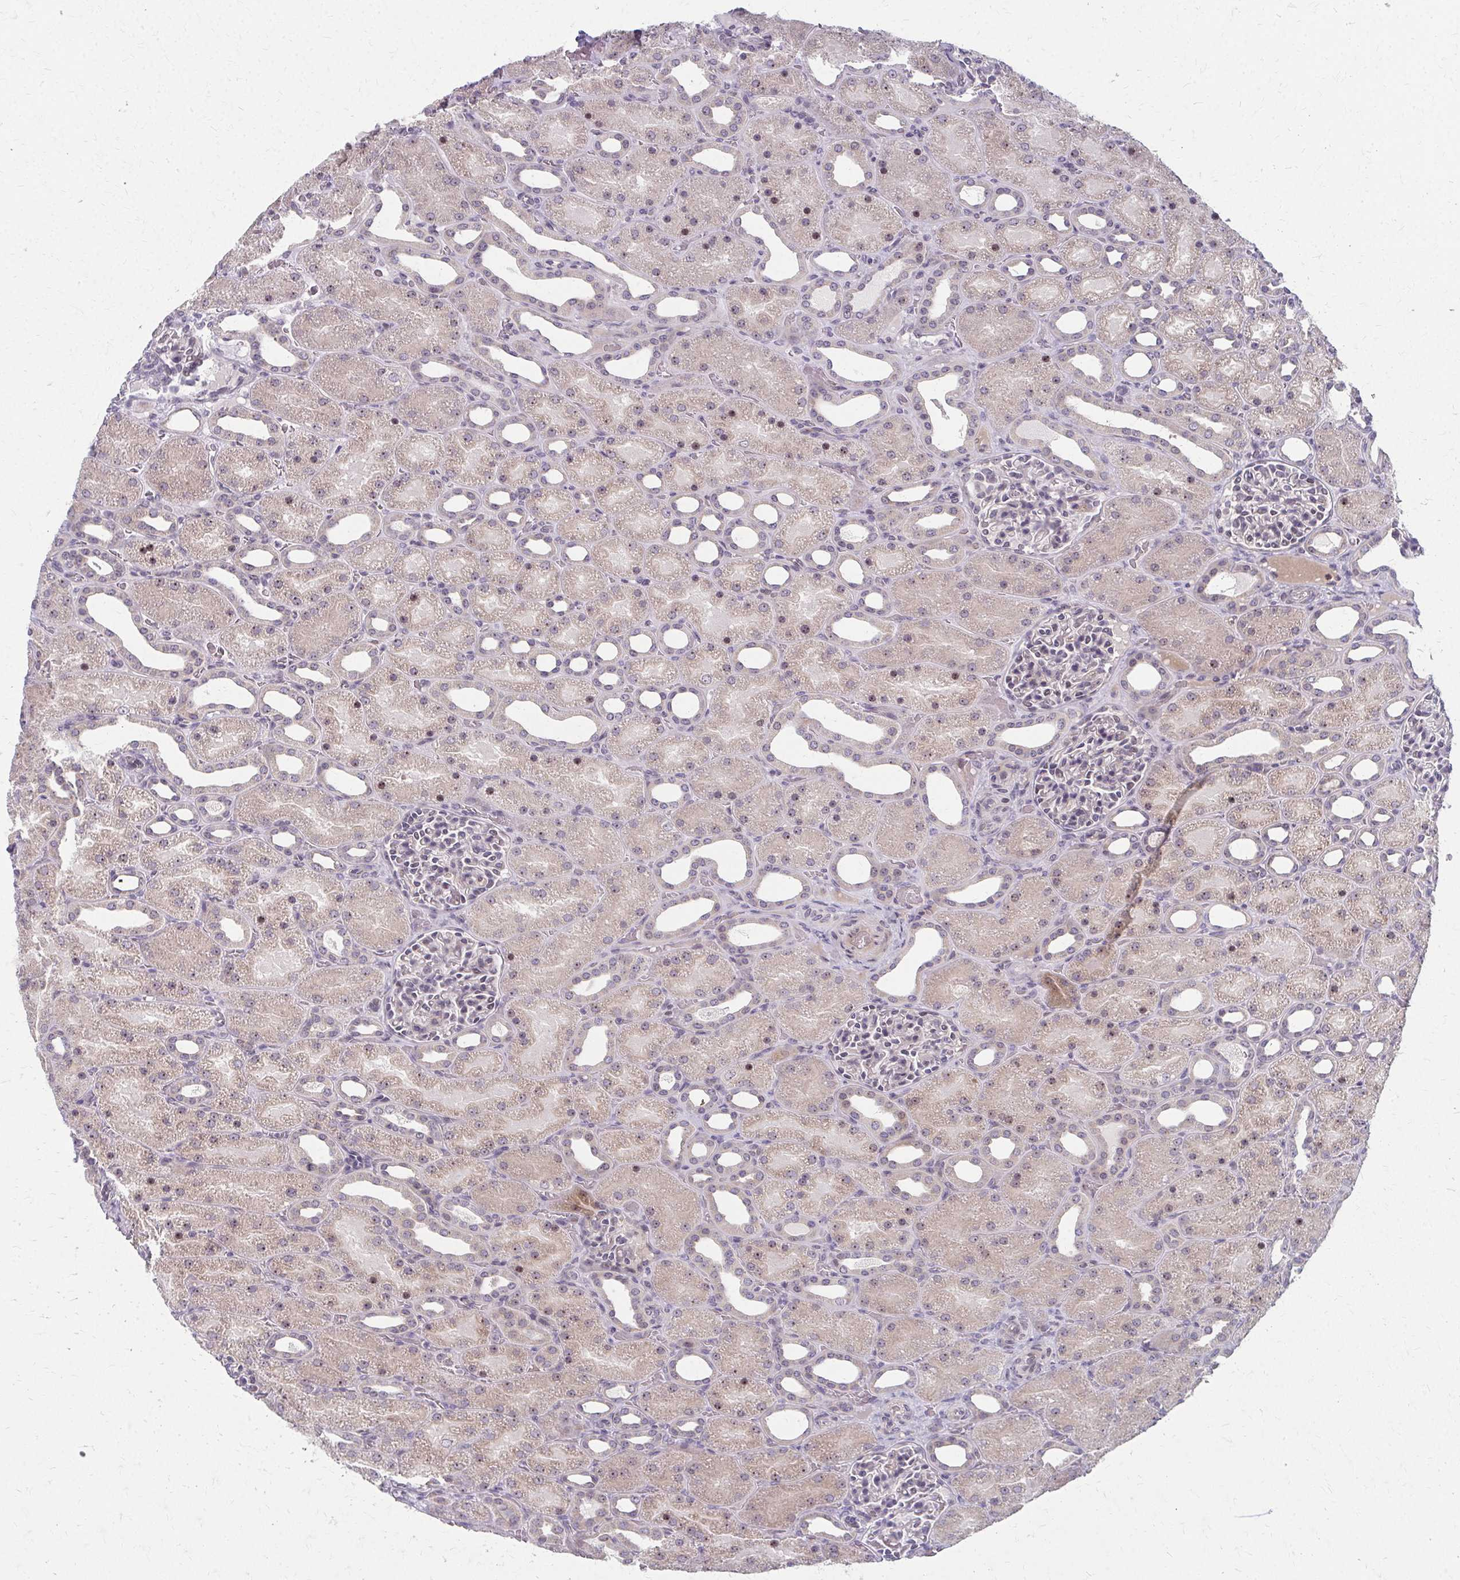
{"staining": {"intensity": "negative", "quantity": "none", "location": "none"}, "tissue": "kidney", "cell_type": "Cells in glomeruli", "image_type": "normal", "snomed": [{"axis": "morphology", "description": "Normal tissue, NOS"}, {"axis": "topography", "description": "Kidney"}], "caption": "Cells in glomeruli show no significant protein staining in normal kidney. (Brightfield microscopy of DAB (3,3'-diaminobenzidine) IHC at high magnification).", "gene": "NUDT16", "patient": {"sex": "male", "age": 2}}